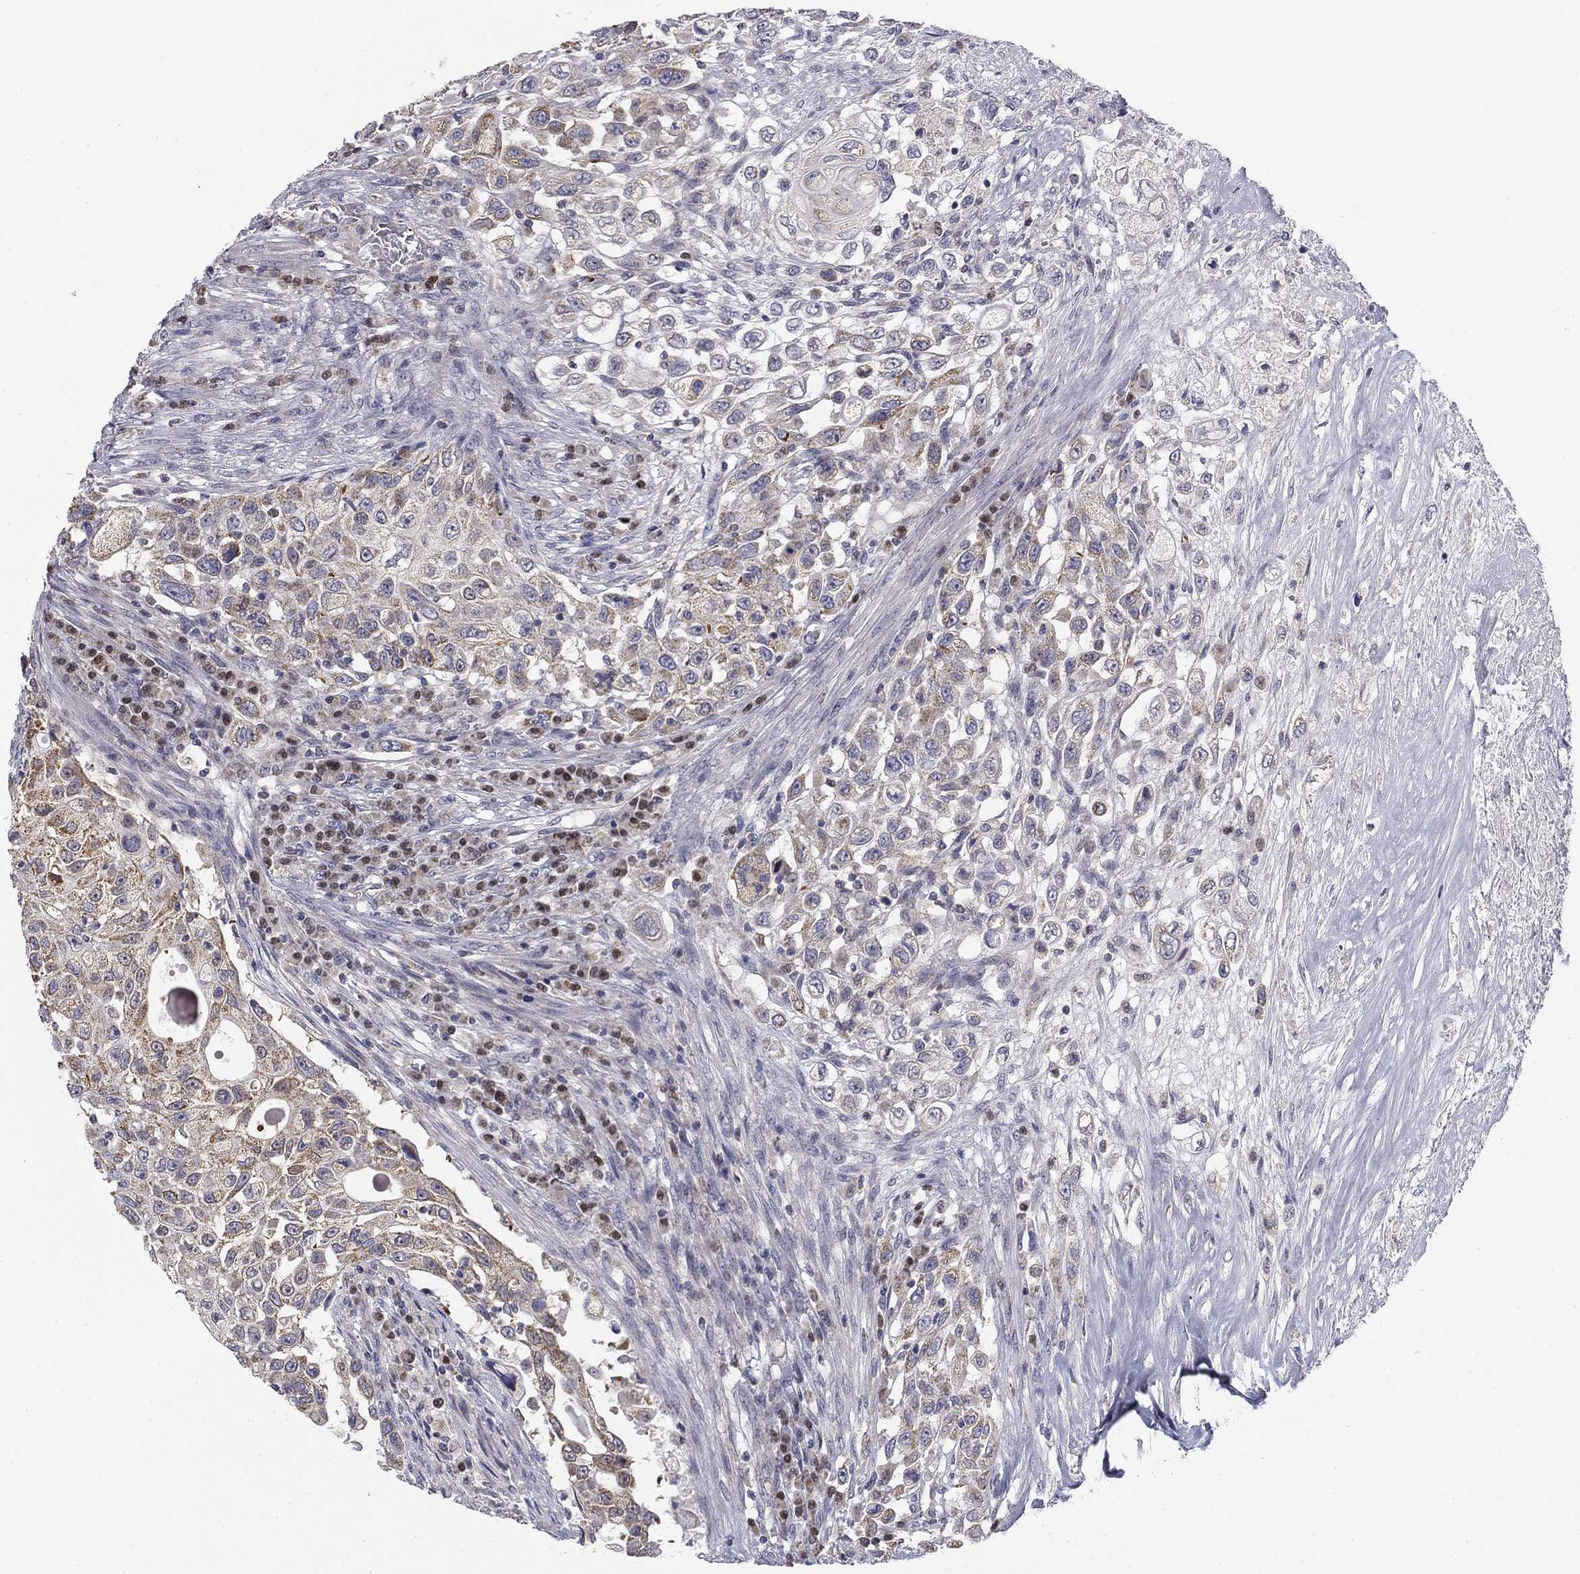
{"staining": {"intensity": "weak", "quantity": "25%-75%", "location": "cytoplasmic/membranous"}, "tissue": "urothelial cancer", "cell_type": "Tumor cells", "image_type": "cancer", "snomed": [{"axis": "morphology", "description": "Urothelial carcinoma, High grade"}, {"axis": "topography", "description": "Urinary bladder"}], "caption": "About 25%-75% of tumor cells in urothelial carcinoma (high-grade) exhibit weak cytoplasmic/membranous protein expression as visualized by brown immunohistochemical staining.", "gene": "SLC2A9", "patient": {"sex": "female", "age": 56}}